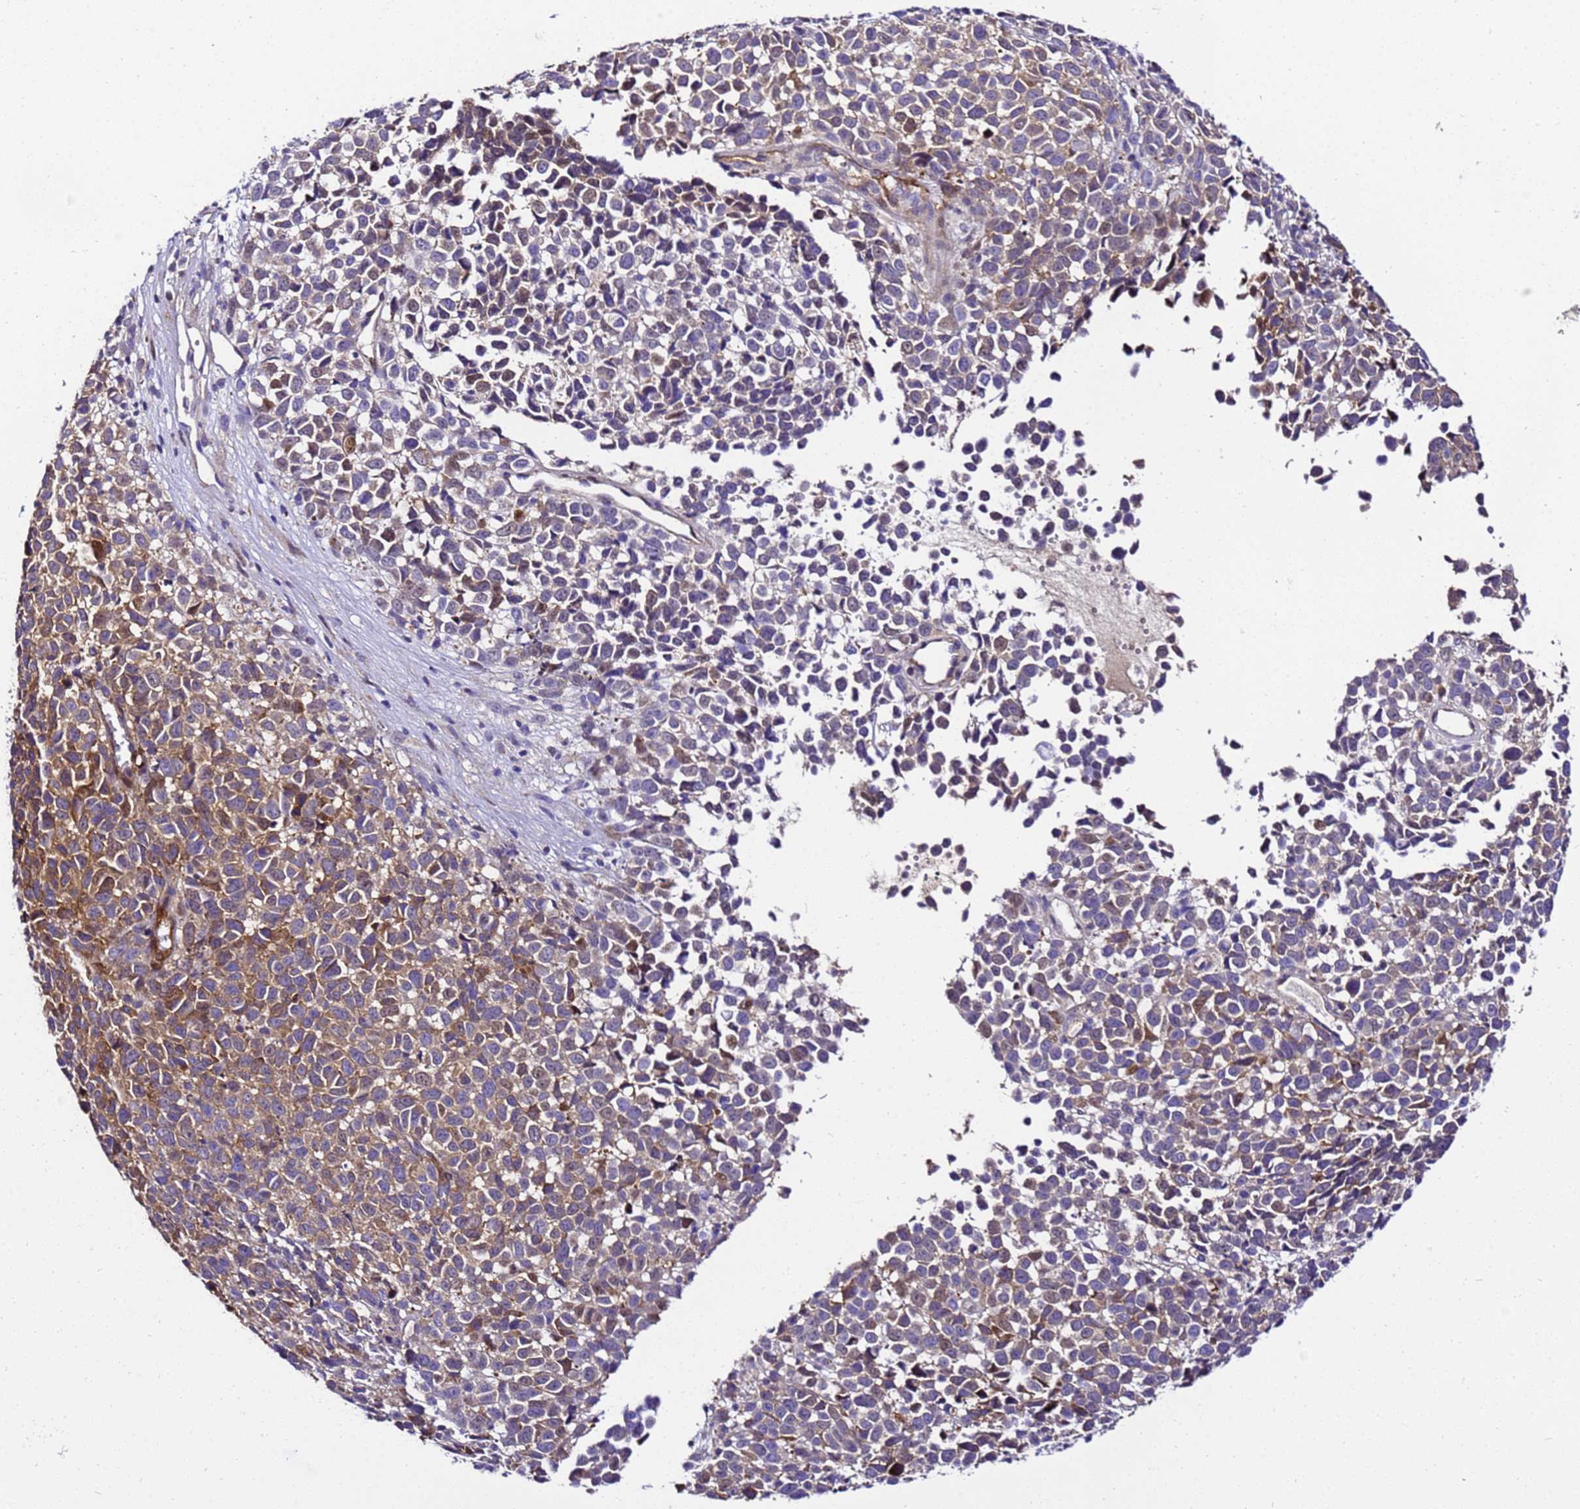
{"staining": {"intensity": "moderate", "quantity": "25%-75%", "location": "cytoplasmic/membranous"}, "tissue": "melanoma", "cell_type": "Tumor cells", "image_type": "cancer", "snomed": [{"axis": "morphology", "description": "Malignant melanoma, NOS"}, {"axis": "topography", "description": "Nose, NOS"}], "caption": "Malignant melanoma tissue shows moderate cytoplasmic/membranous staining in about 25%-75% of tumor cells", "gene": "ZNF417", "patient": {"sex": "female", "age": 48}}